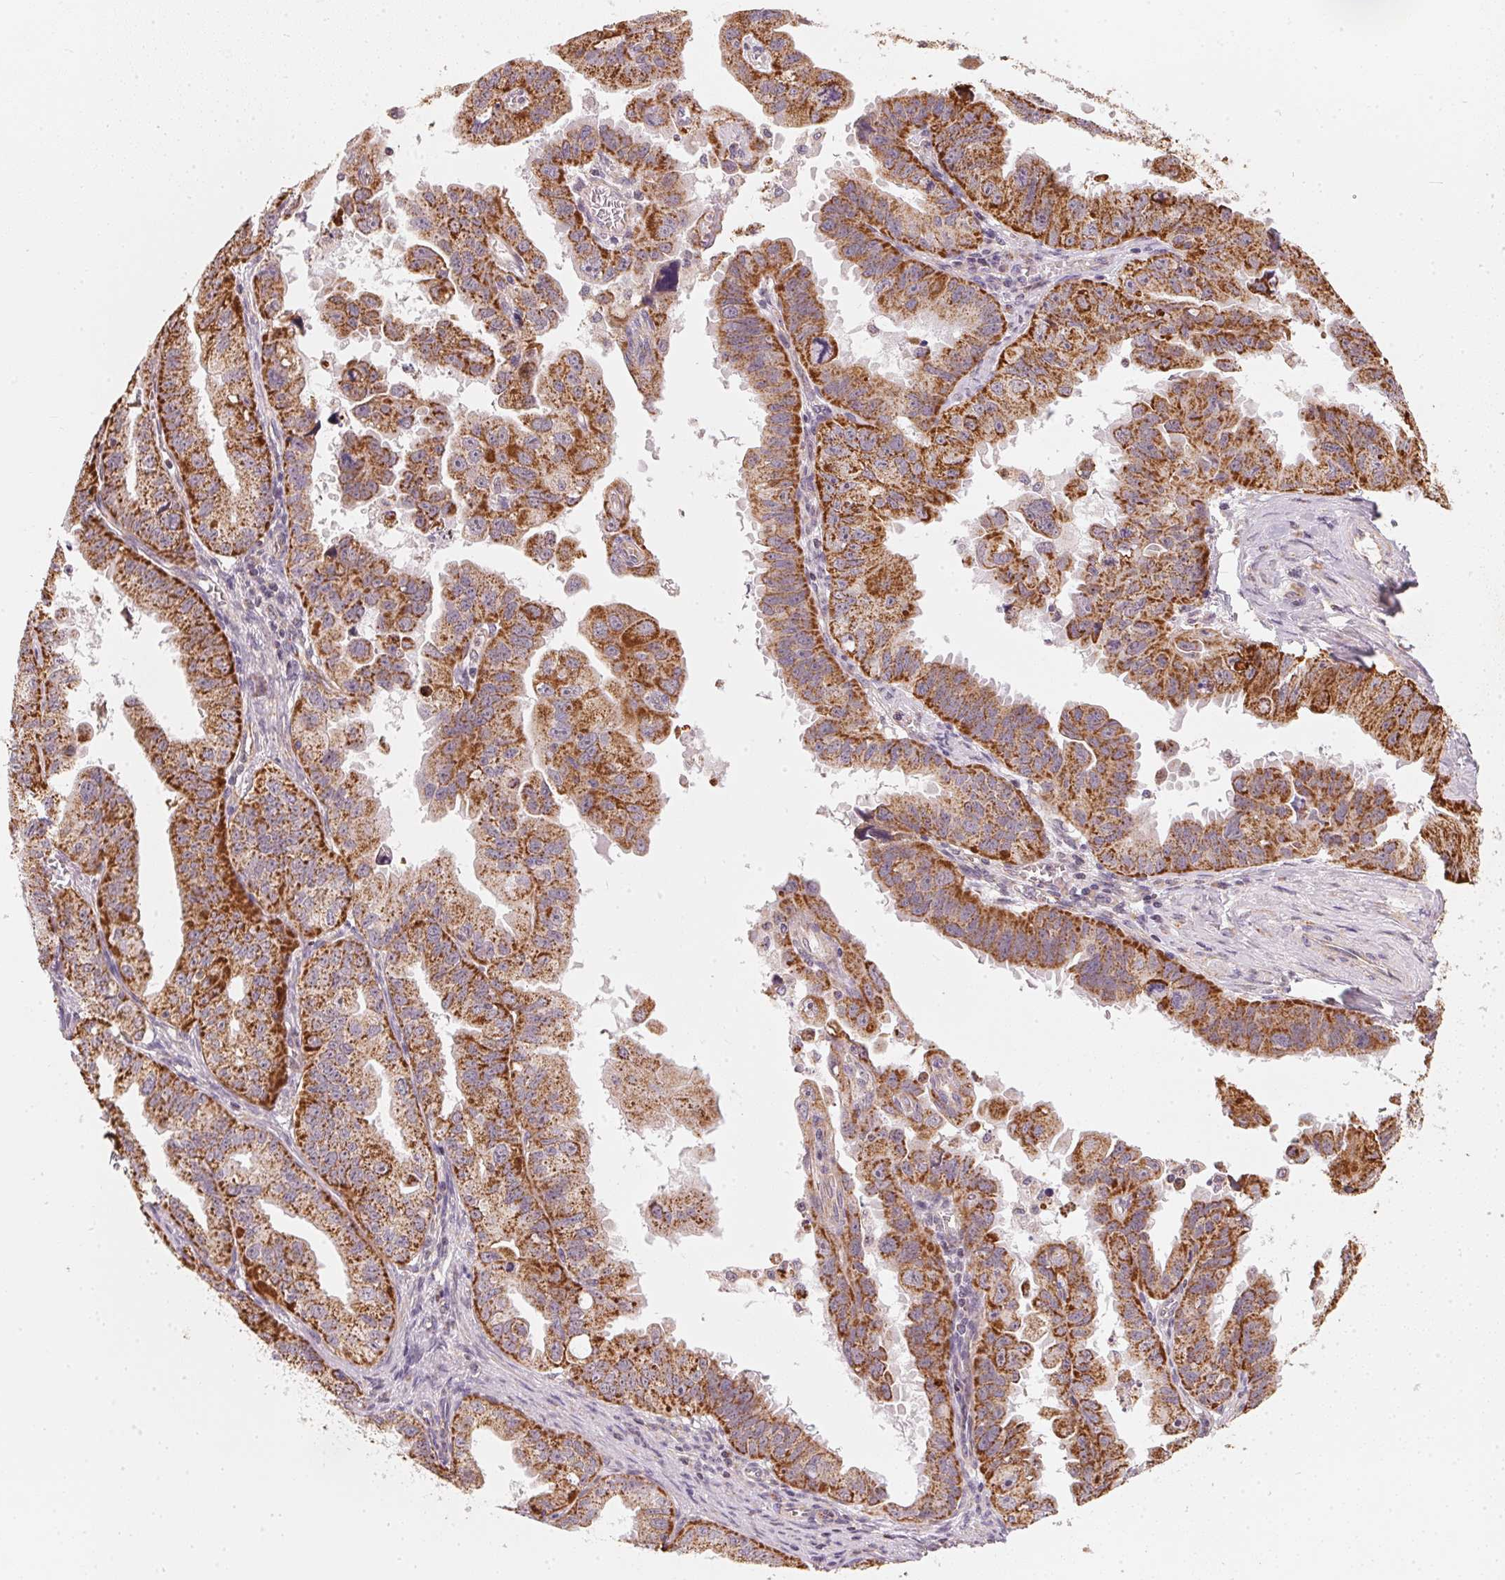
{"staining": {"intensity": "moderate", "quantity": ">75%", "location": "cytoplasmic/membranous"}, "tissue": "ovarian cancer", "cell_type": "Tumor cells", "image_type": "cancer", "snomed": [{"axis": "morphology", "description": "Carcinoma, endometroid"}, {"axis": "topography", "description": "Ovary"}], "caption": "Protein analysis of endometroid carcinoma (ovarian) tissue demonstrates moderate cytoplasmic/membranous positivity in about >75% of tumor cells.", "gene": "MATCAP1", "patient": {"sex": "female", "age": 85}}